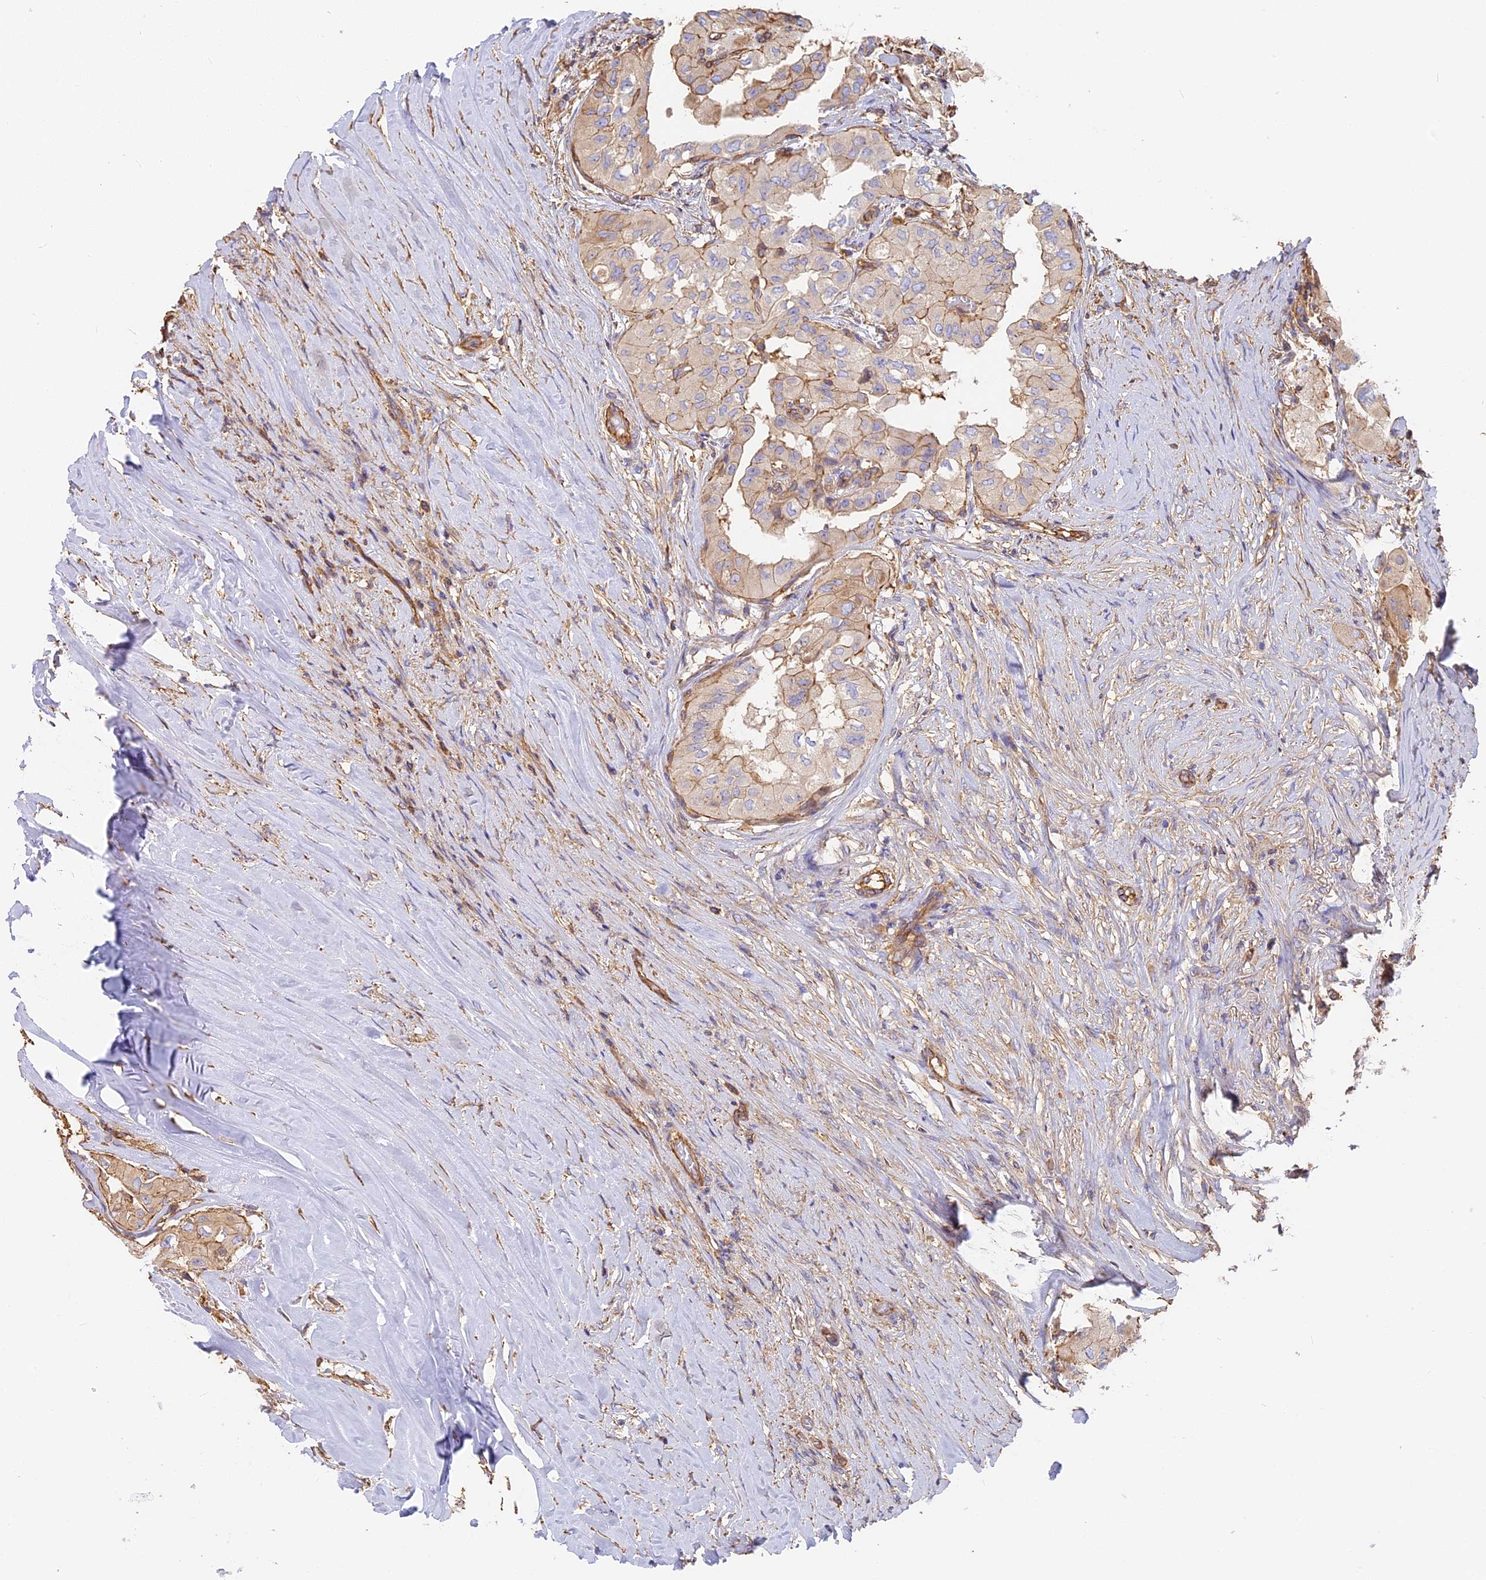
{"staining": {"intensity": "weak", "quantity": ">75%", "location": "cytoplasmic/membranous"}, "tissue": "thyroid cancer", "cell_type": "Tumor cells", "image_type": "cancer", "snomed": [{"axis": "morphology", "description": "Papillary adenocarcinoma, NOS"}, {"axis": "topography", "description": "Thyroid gland"}], "caption": "Weak cytoplasmic/membranous expression for a protein is present in approximately >75% of tumor cells of thyroid cancer using immunohistochemistry (IHC).", "gene": "VPS18", "patient": {"sex": "female", "age": 59}}